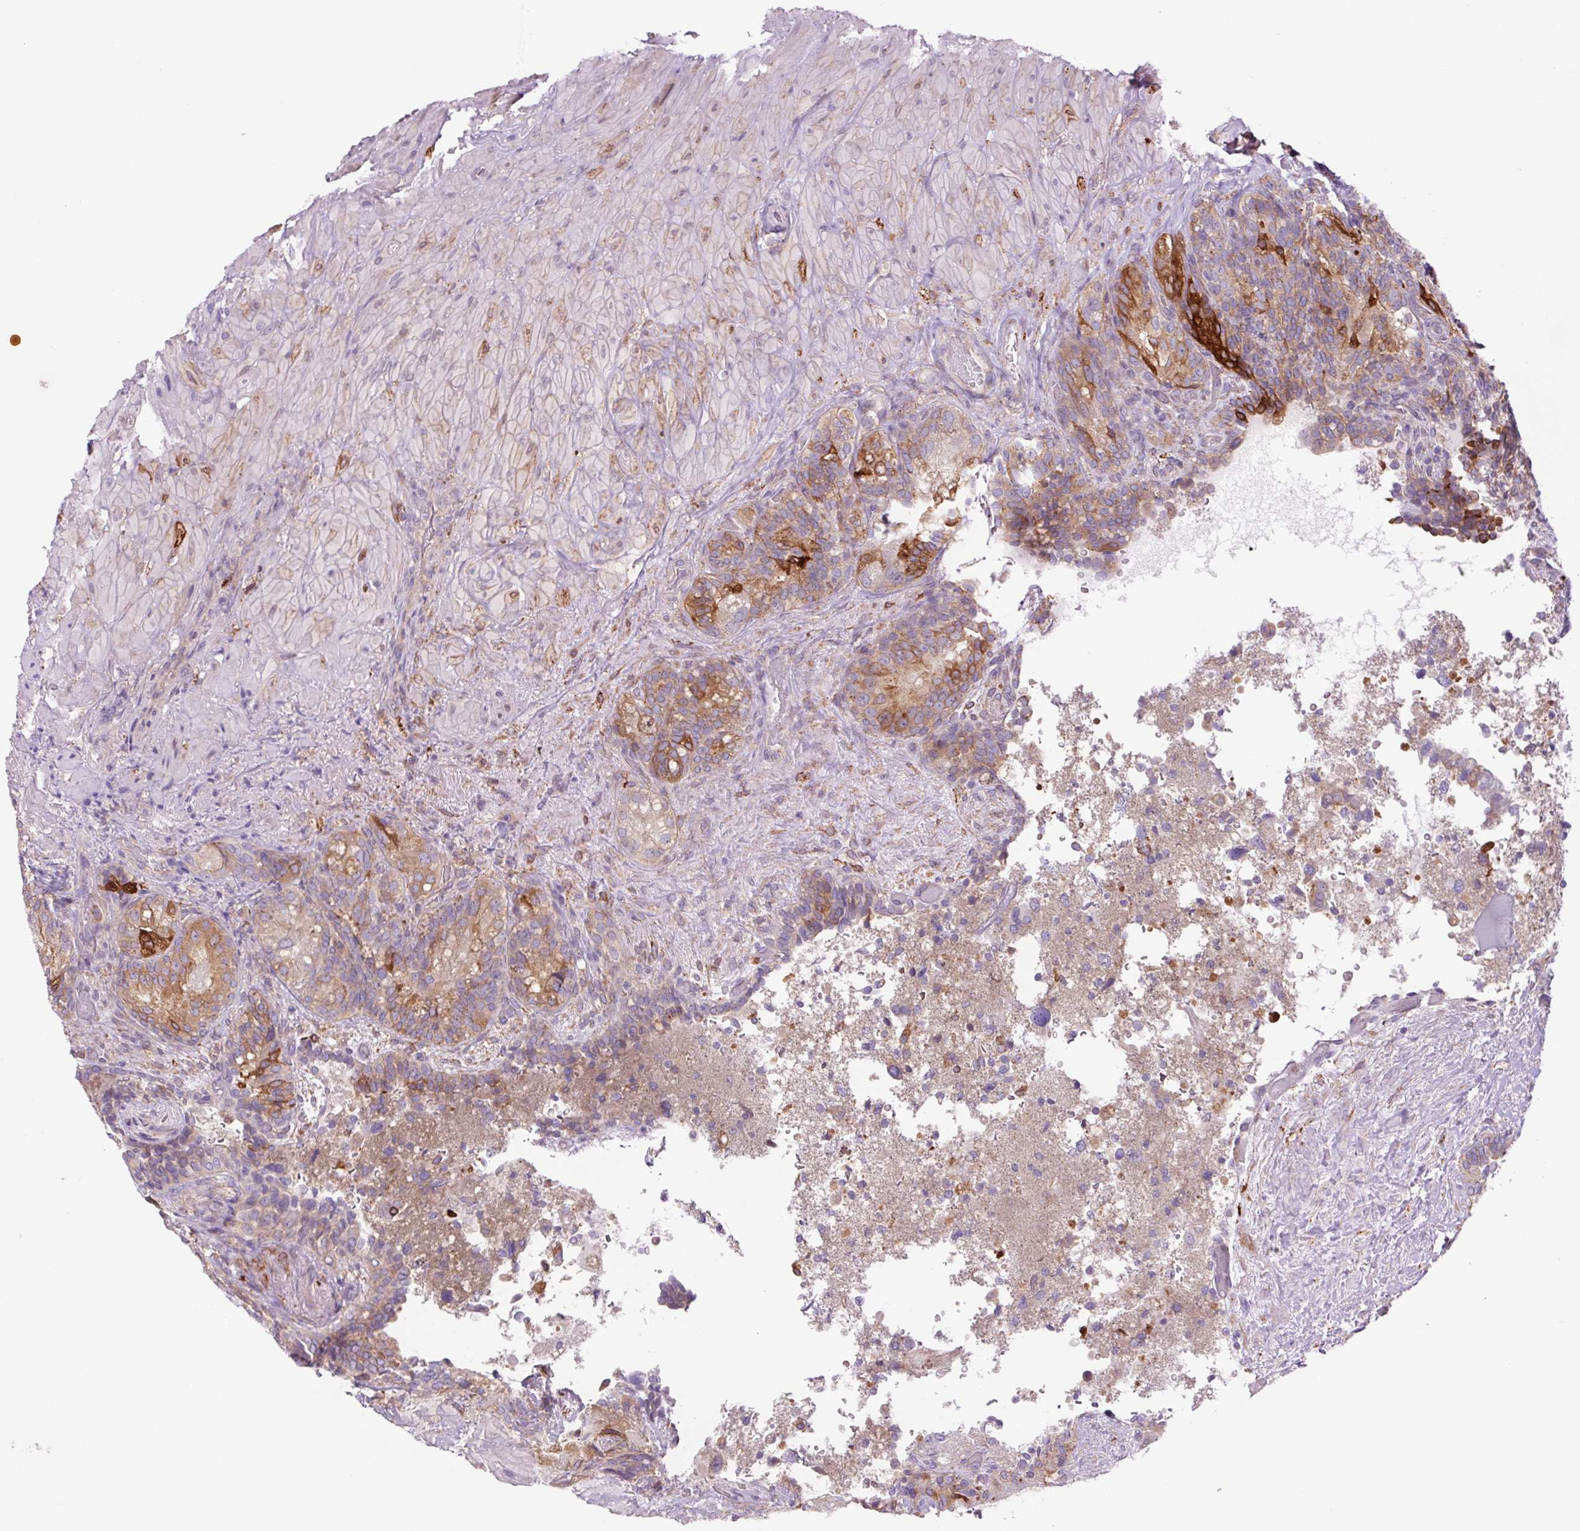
{"staining": {"intensity": "moderate", "quantity": "25%-75%", "location": "cytoplasmic/membranous"}, "tissue": "seminal vesicle", "cell_type": "Glandular cells", "image_type": "normal", "snomed": [{"axis": "morphology", "description": "Normal tissue, NOS"}, {"axis": "topography", "description": "Seminal veicle"}], "caption": "Immunohistochemistry staining of benign seminal vesicle, which reveals medium levels of moderate cytoplasmic/membranous expression in about 25%-75% of glandular cells indicating moderate cytoplasmic/membranous protein staining. The staining was performed using DAB (3,3'-diaminobenzidine) (brown) for protein detection and nuclei were counterstained in hematoxylin (blue).", "gene": "SH2D6", "patient": {"sex": "male", "age": 69}}